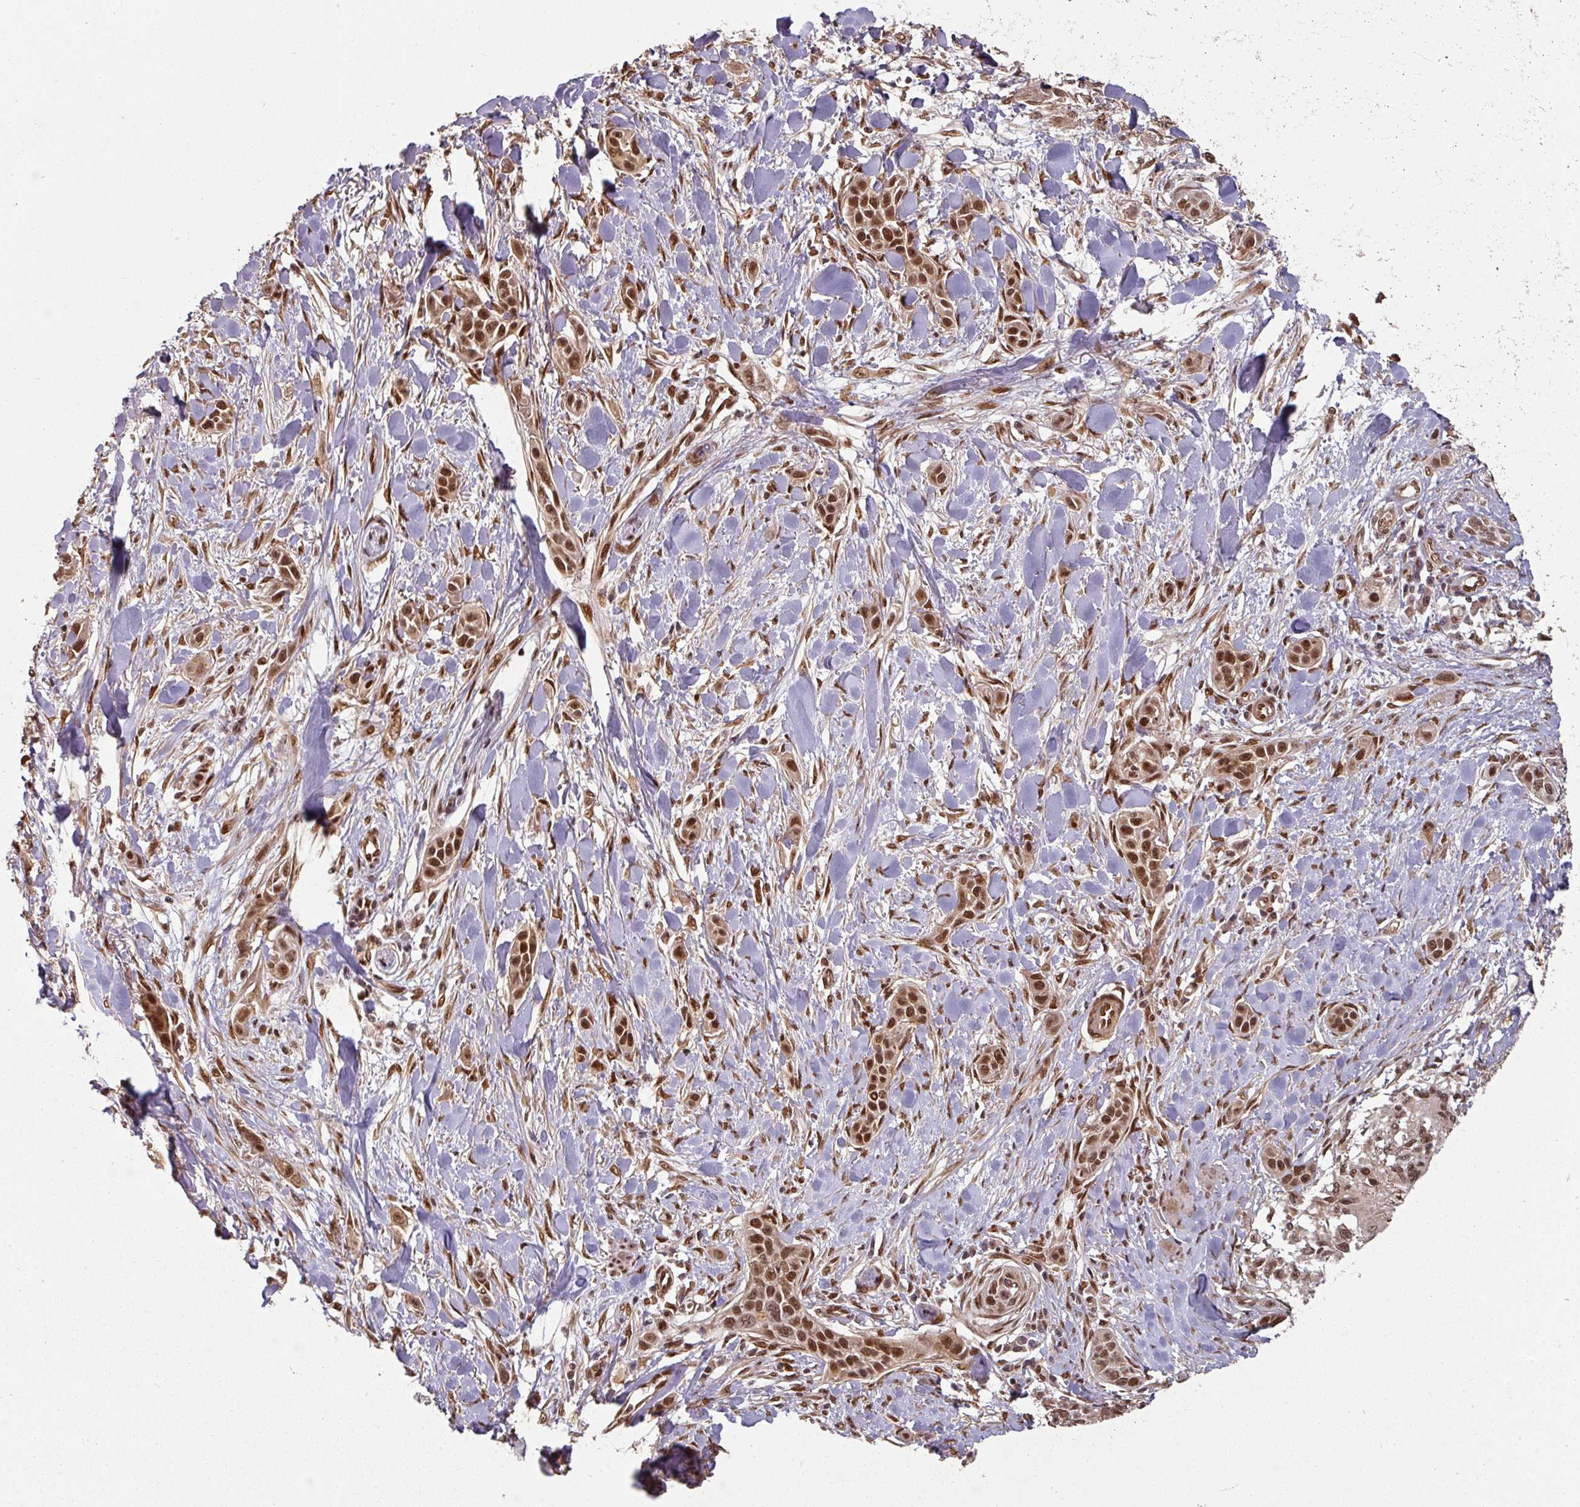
{"staining": {"intensity": "moderate", "quantity": ">75%", "location": "nuclear"}, "tissue": "skin cancer", "cell_type": "Tumor cells", "image_type": "cancer", "snomed": [{"axis": "morphology", "description": "Squamous cell carcinoma, NOS"}, {"axis": "topography", "description": "Skin"}], "caption": "Skin cancer (squamous cell carcinoma) stained for a protein exhibits moderate nuclear positivity in tumor cells.", "gene": "SIK3", "patient": {"sex": "female", "age": 69}}